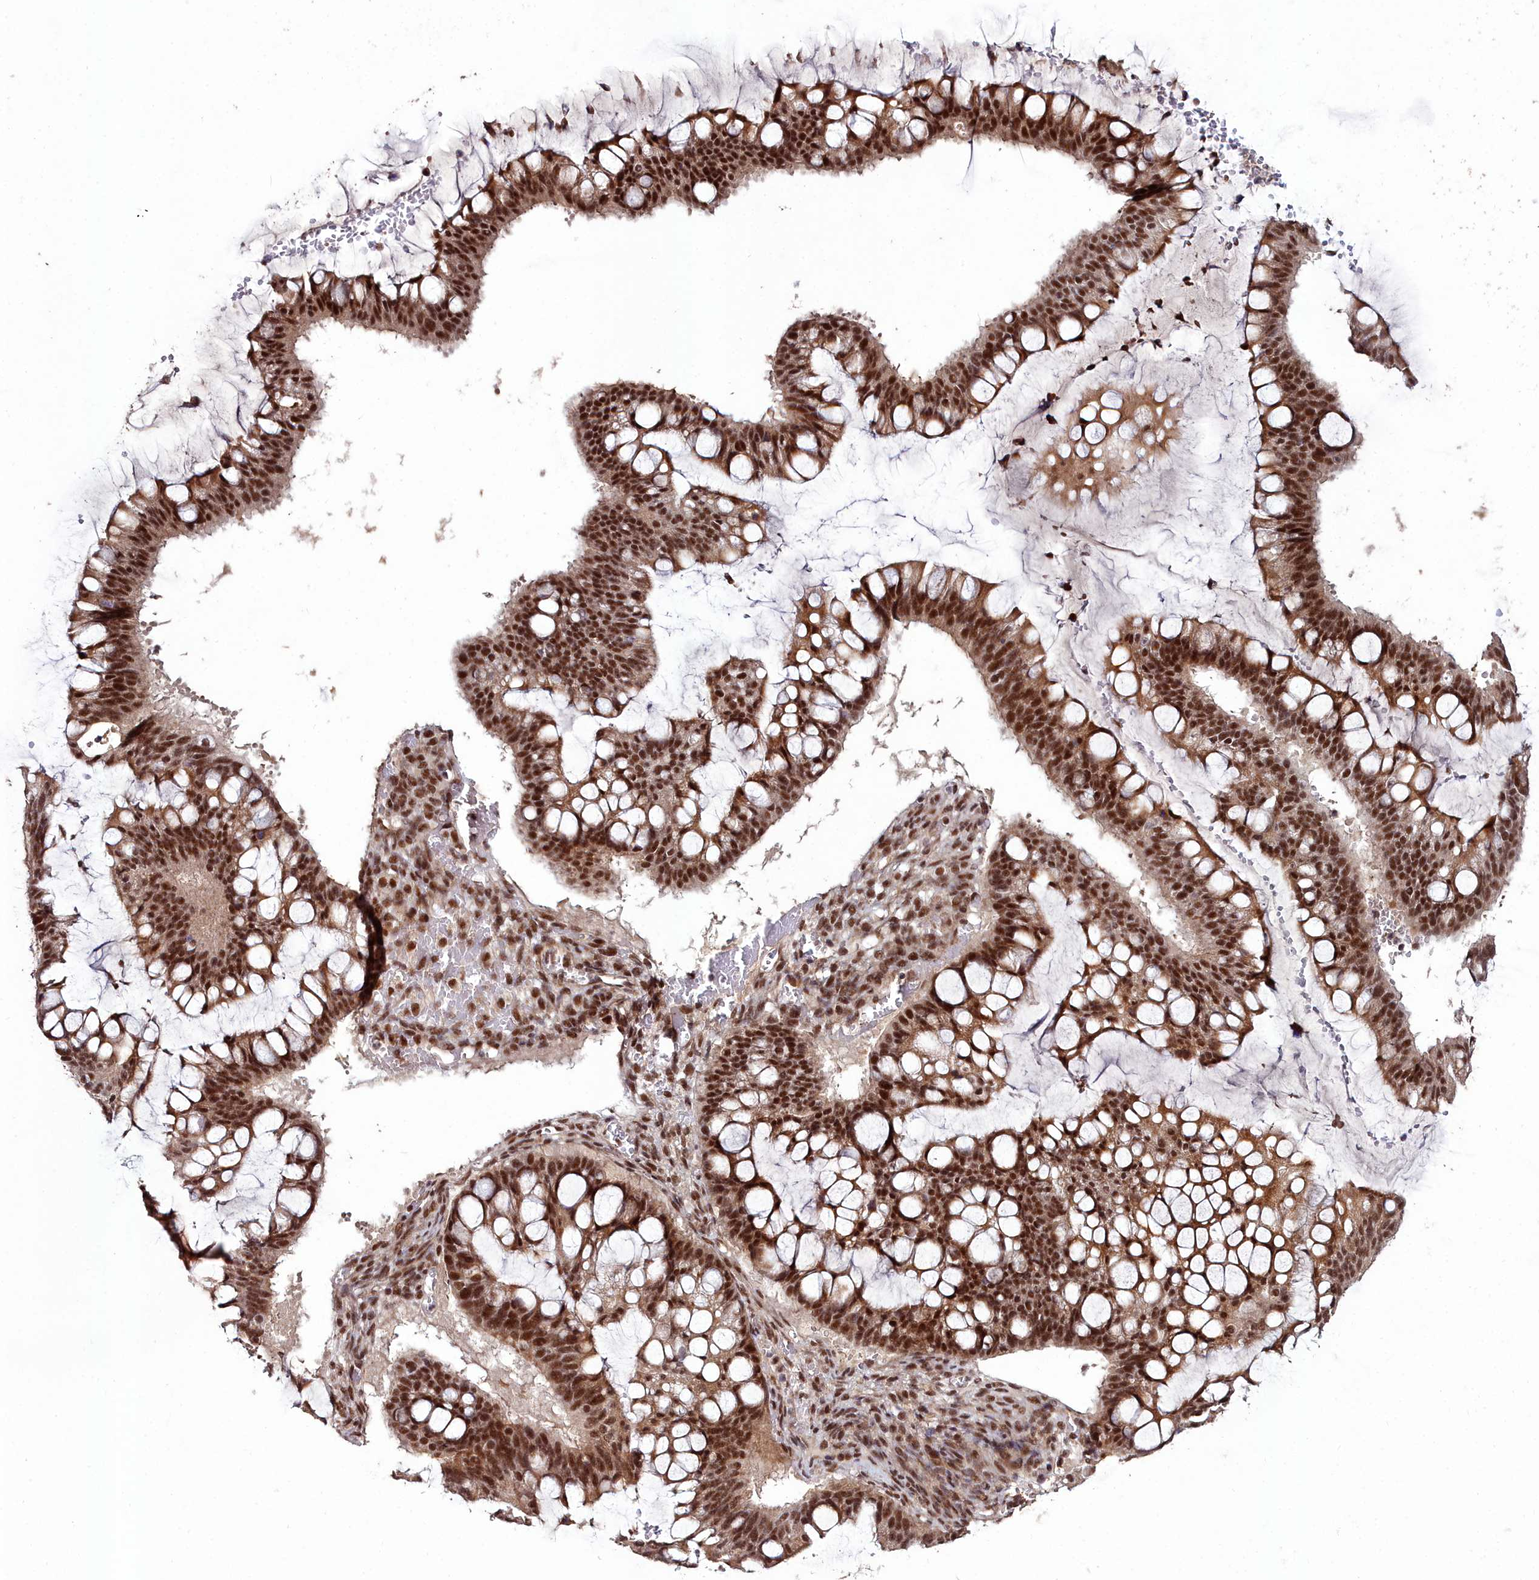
{"staining": {"intensity": "strong", "quantity": ">75%", "location": "cytoplasmic/membranous,nuclear"}, "tissue": "ovarian cancer", "cell_type": "Tumor cells", "image_type": "cancer", "snomed": [{"axis": "morphology", "description": "Cystadenocarcinoma, mucinous, NOS"}, {"axis": "topography", "description": "Ovary"}], "caption": "An IHC micrograph of tumor tissue is shown. Protein staining in brown labels strong cytoplasmic/membranous and nuclear positivity in ovarian cancer (mucinous cystadenocarcinoma) within tumor cells. Immunohistochemistry stains the protein of interest in brown and the nuclei are stained blue.", "gene": "CXXC1", "patient": {"sex": "female", "age": 73}}